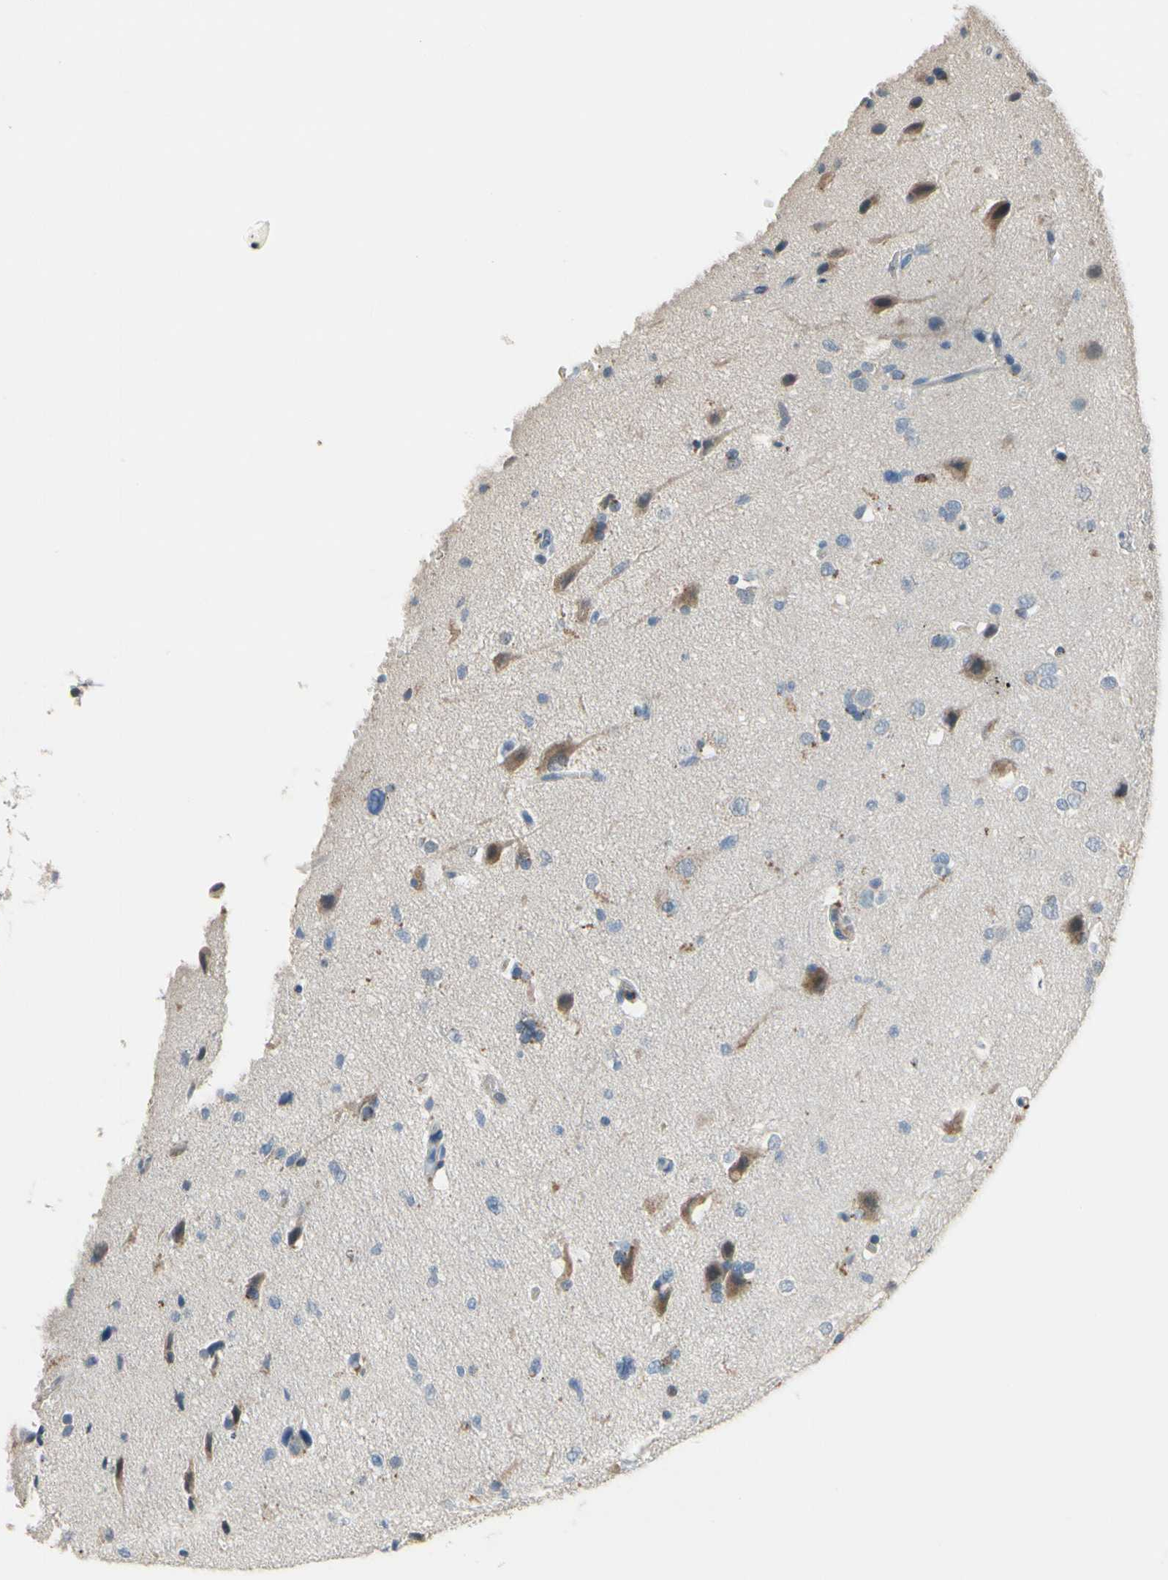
{"staining": {"intensity": "strong", "quantity": "<25%", "location": "nuclear"}, "tissue": "glioma", "cell_type": "Tumor cells", "image_type": "cancer", "snomed": [{"axis": "morphology", "description": "Glioma, malignant, Low grade"}, {"axis": "topography", "description": "Brain"}], "caption": "Tumor cells show medium levels of strong nuclear positivity in approximately <25% of cells in human malignant glioma (low-grade).", "gene": "ZKSCAN4", "patient": {"sex": "female", "age": 37}}